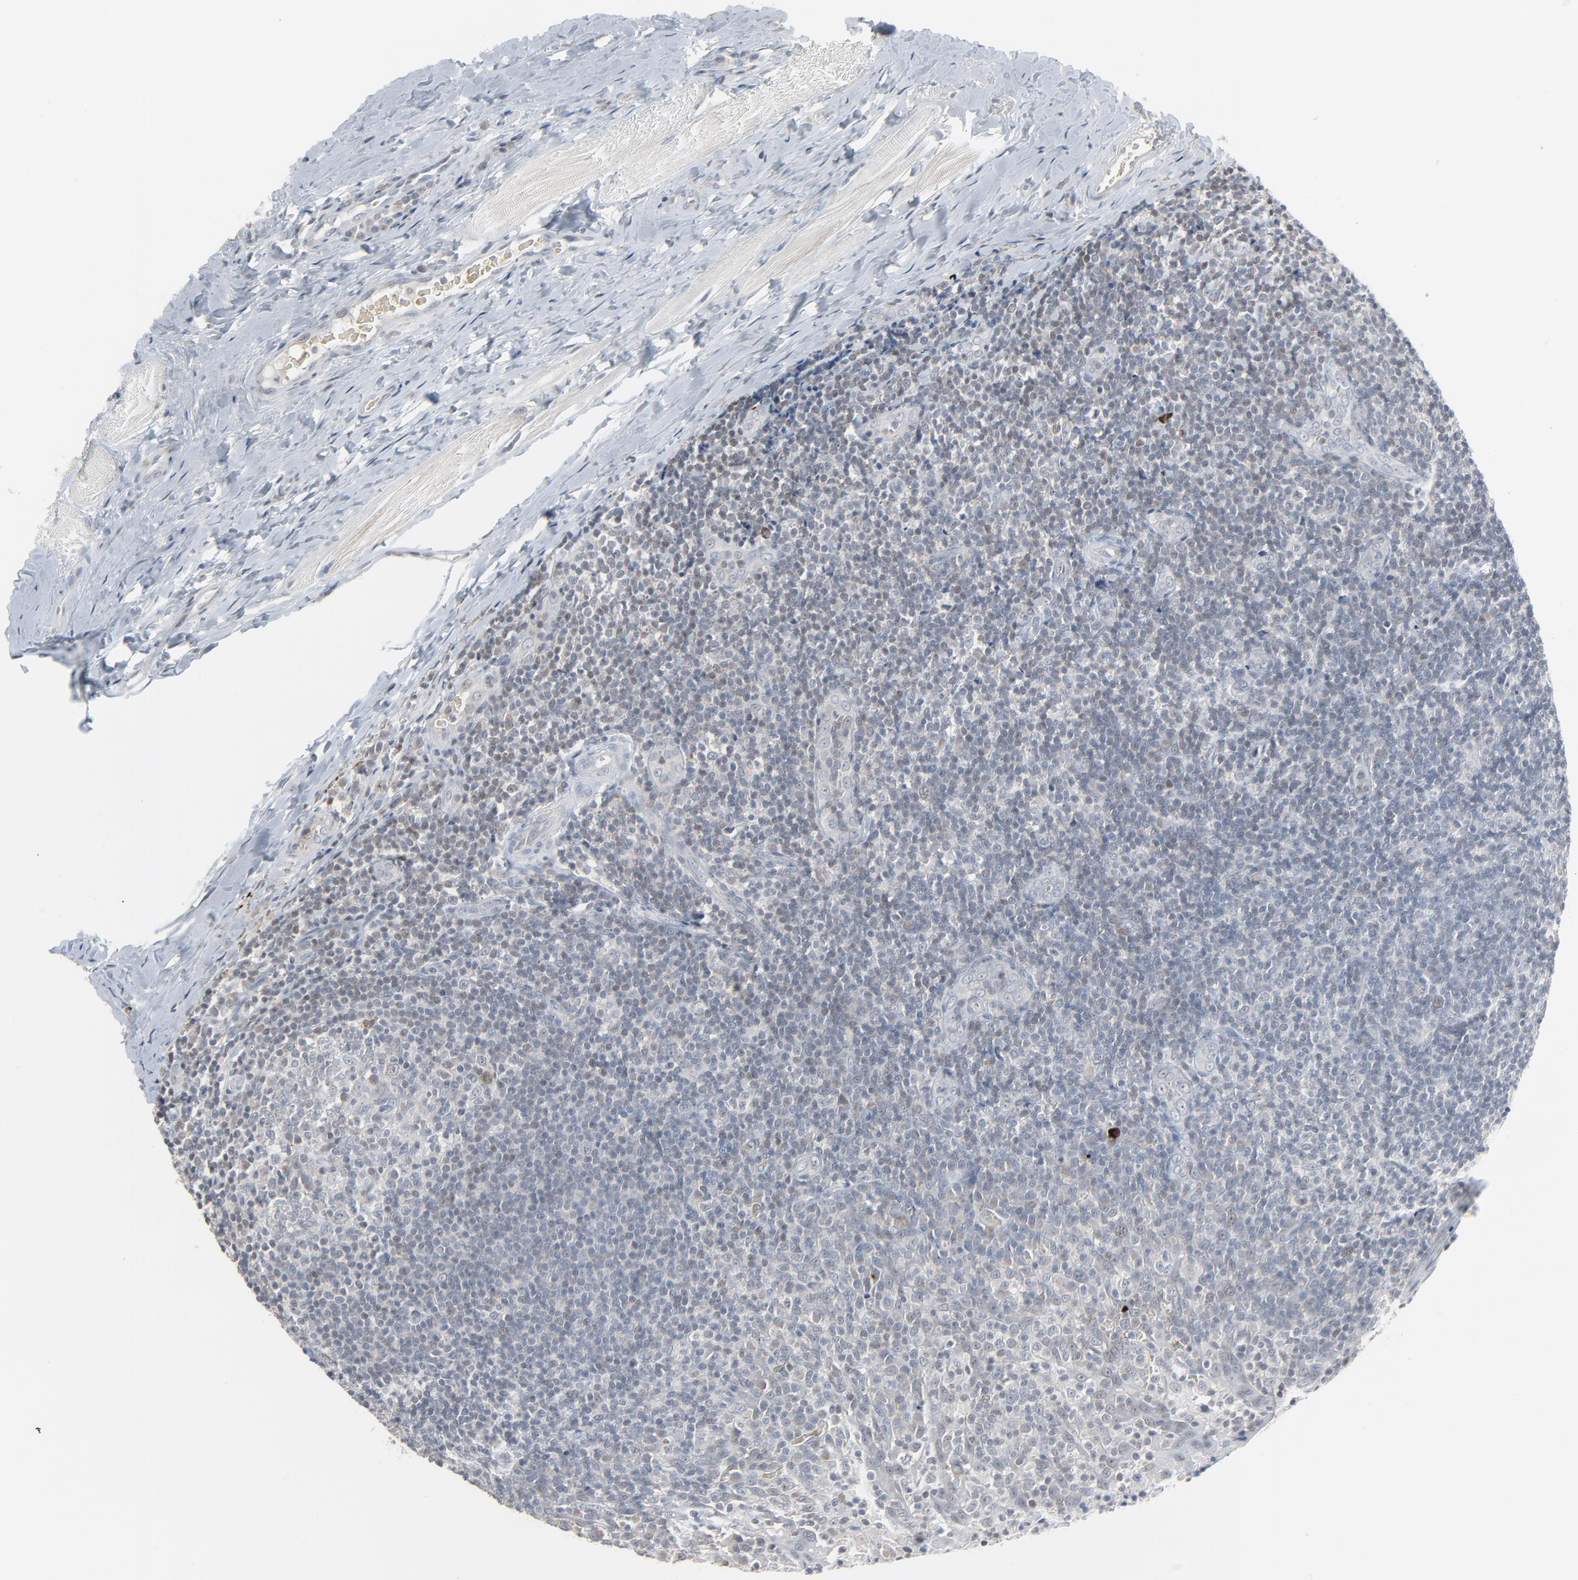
{"staining": {"intensity": "negative", "quantity": "none", "location": "none"}, "tissue": "tonsil", "cell_type": "Germinal center cells", "image_type": "normal", "snomed": [{"axis": "morphology", "description": "Normal tissue, NOS"}, {"axis": "topography", "description": "Tonsil"}], "caption": "The photomicrograph displays no significant positivity in germinal center cells of tonsil. (DAB immunohistochemistry visualized using brightfield microscopy, high magnification).", "gene": "SAGE1", "patient": {"sex": "male", "age": 31}}